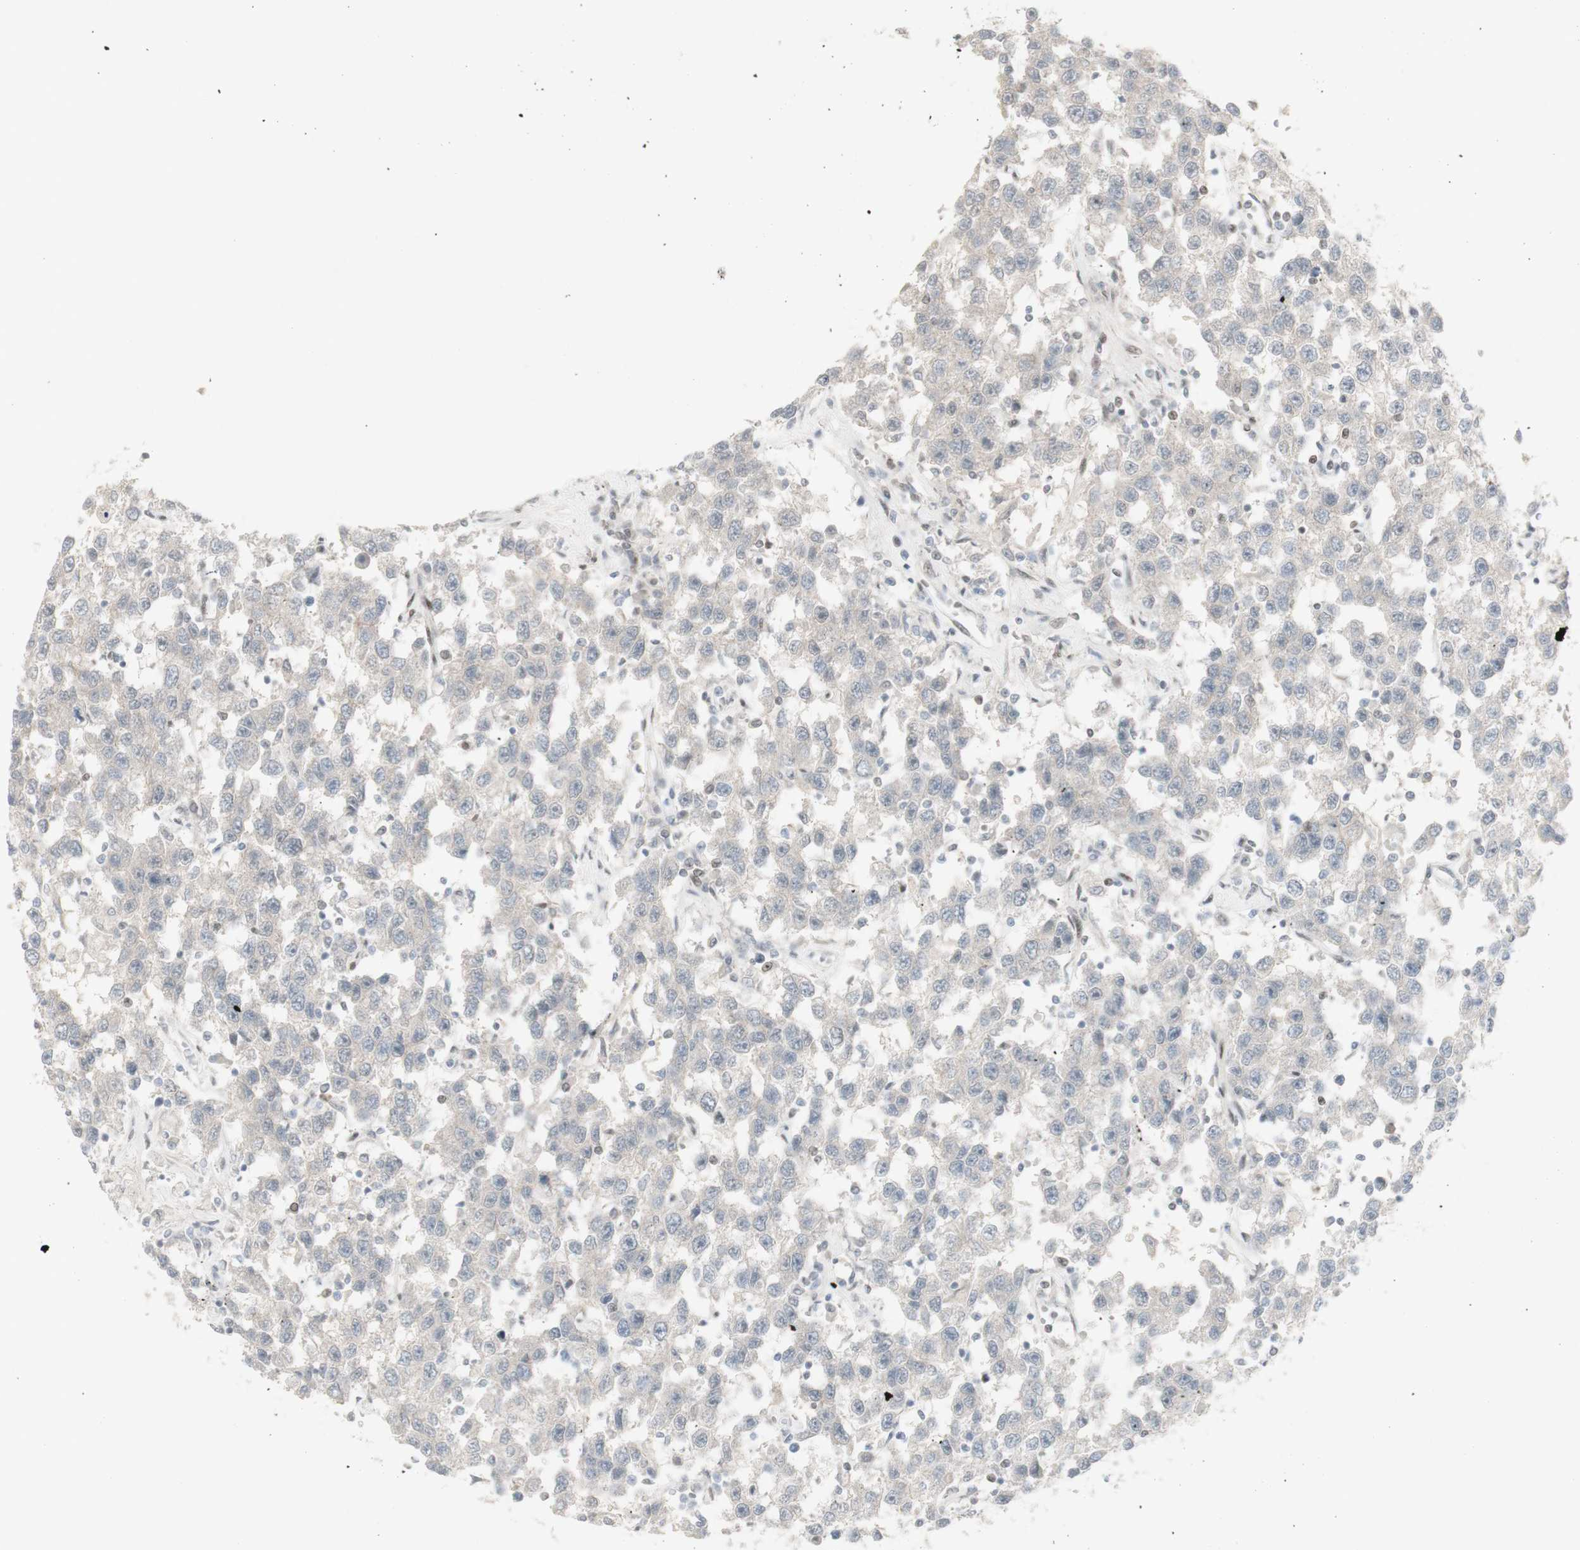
{"staining": {"intensity": "negative", "quantity": "none", "location": "none"}, "tissue": "testis cancer", "cell_type": "Tumor cells", "image_type": "cancer", "snomed": [{"axis": "morphology", "description": "Seminoma, NOS"}, {"axis": "topography", "description": "Testis"}], "caption": "A micrograph of human testis seminoma is negative for staining in tumor cells.", "gene": "C1orf116", "patient": {"sex": "male", "age": 41}}